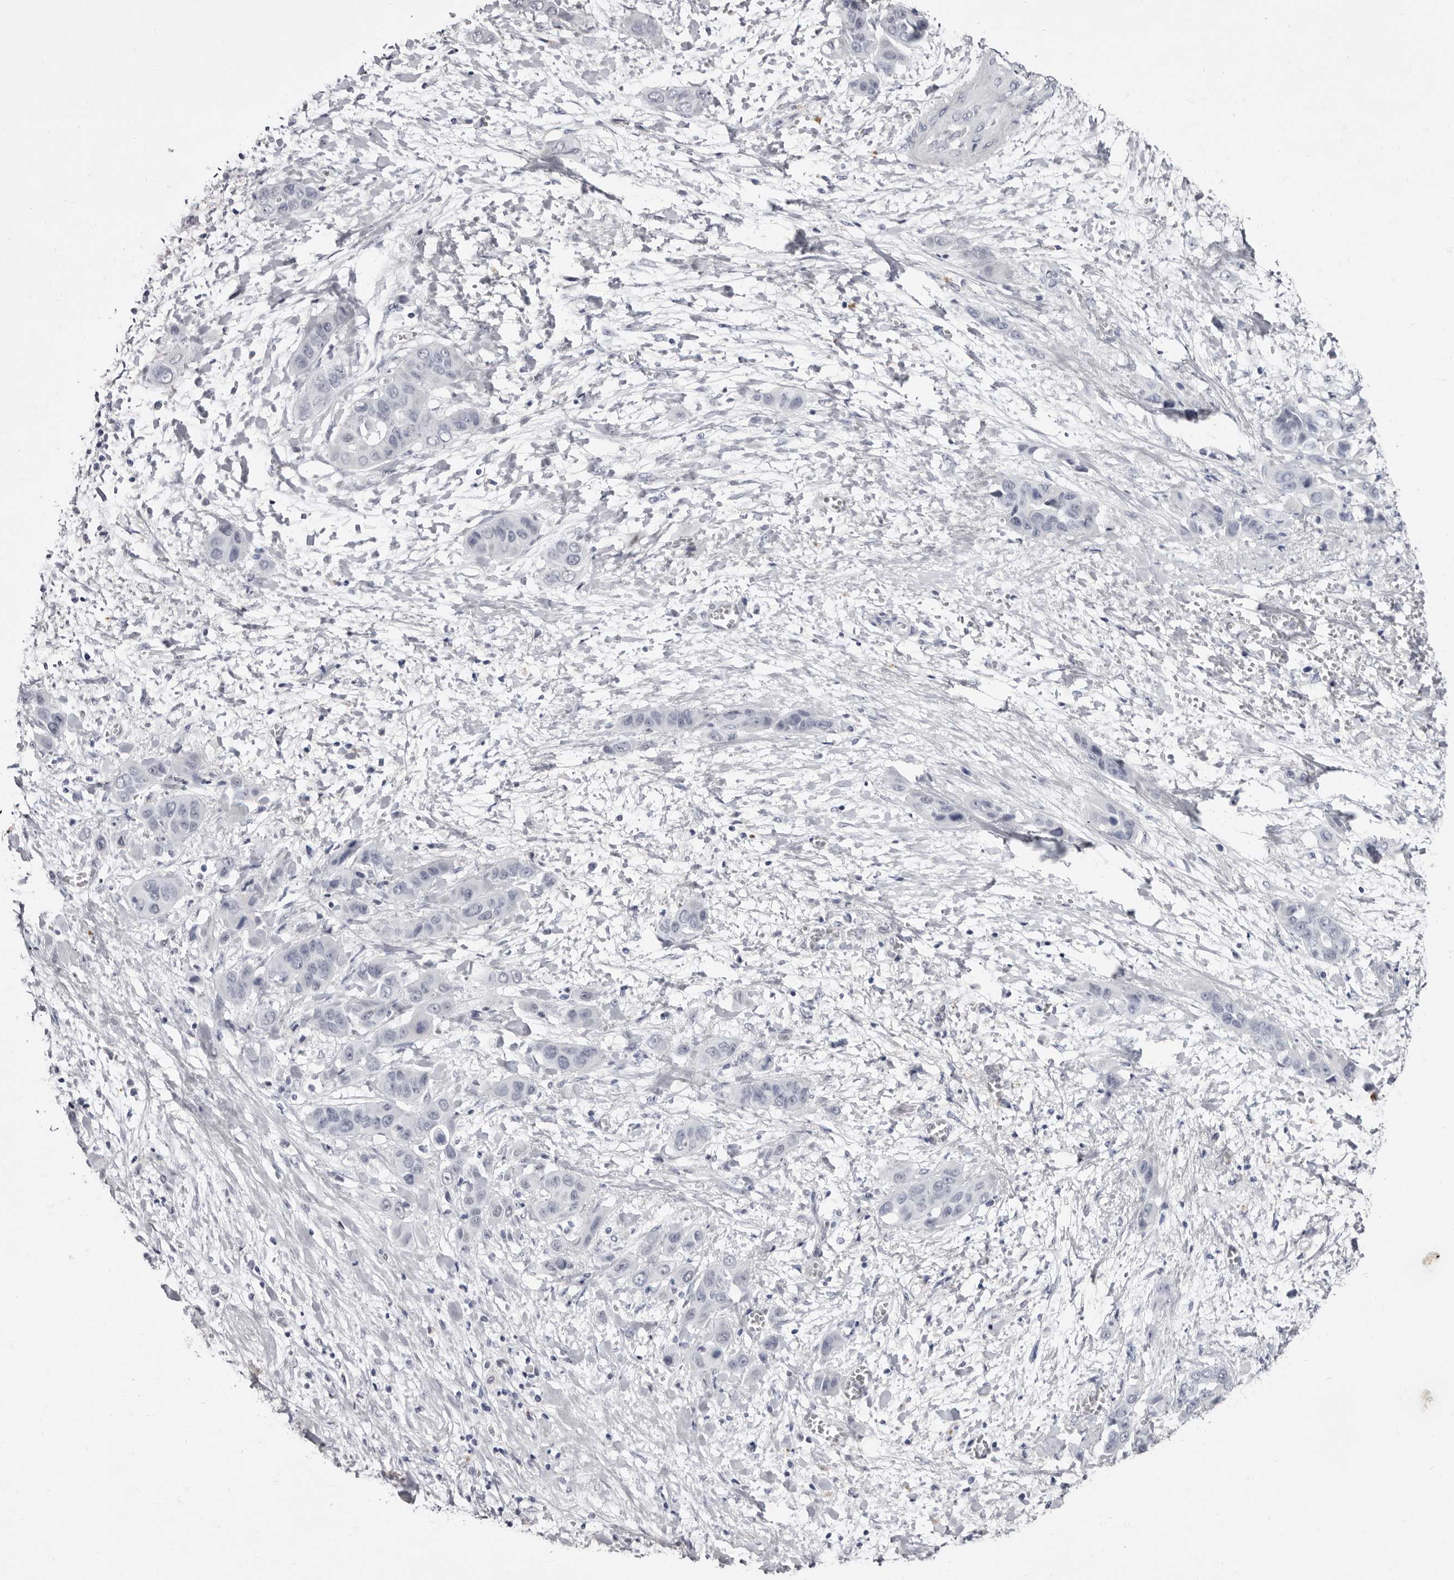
{"staining": {"intensity": "negative", "quantity": "none", "location": "none"}, "tissue": "liver cancer", "cell_type": "Tumor cells", "image_type": "cancer", "snomed": [{"axis": "morphology", "description": "Cholangiocarcinoma"}, {"axis": "topography", "description": "Liver"}], "caption": "This is an immunohistochemistry (IHC) histopathology image of human liver cancer. There is no positivity in tumor cells.", "gene": "ZNF326", "patient": {"sex": "female", "age": 52}}